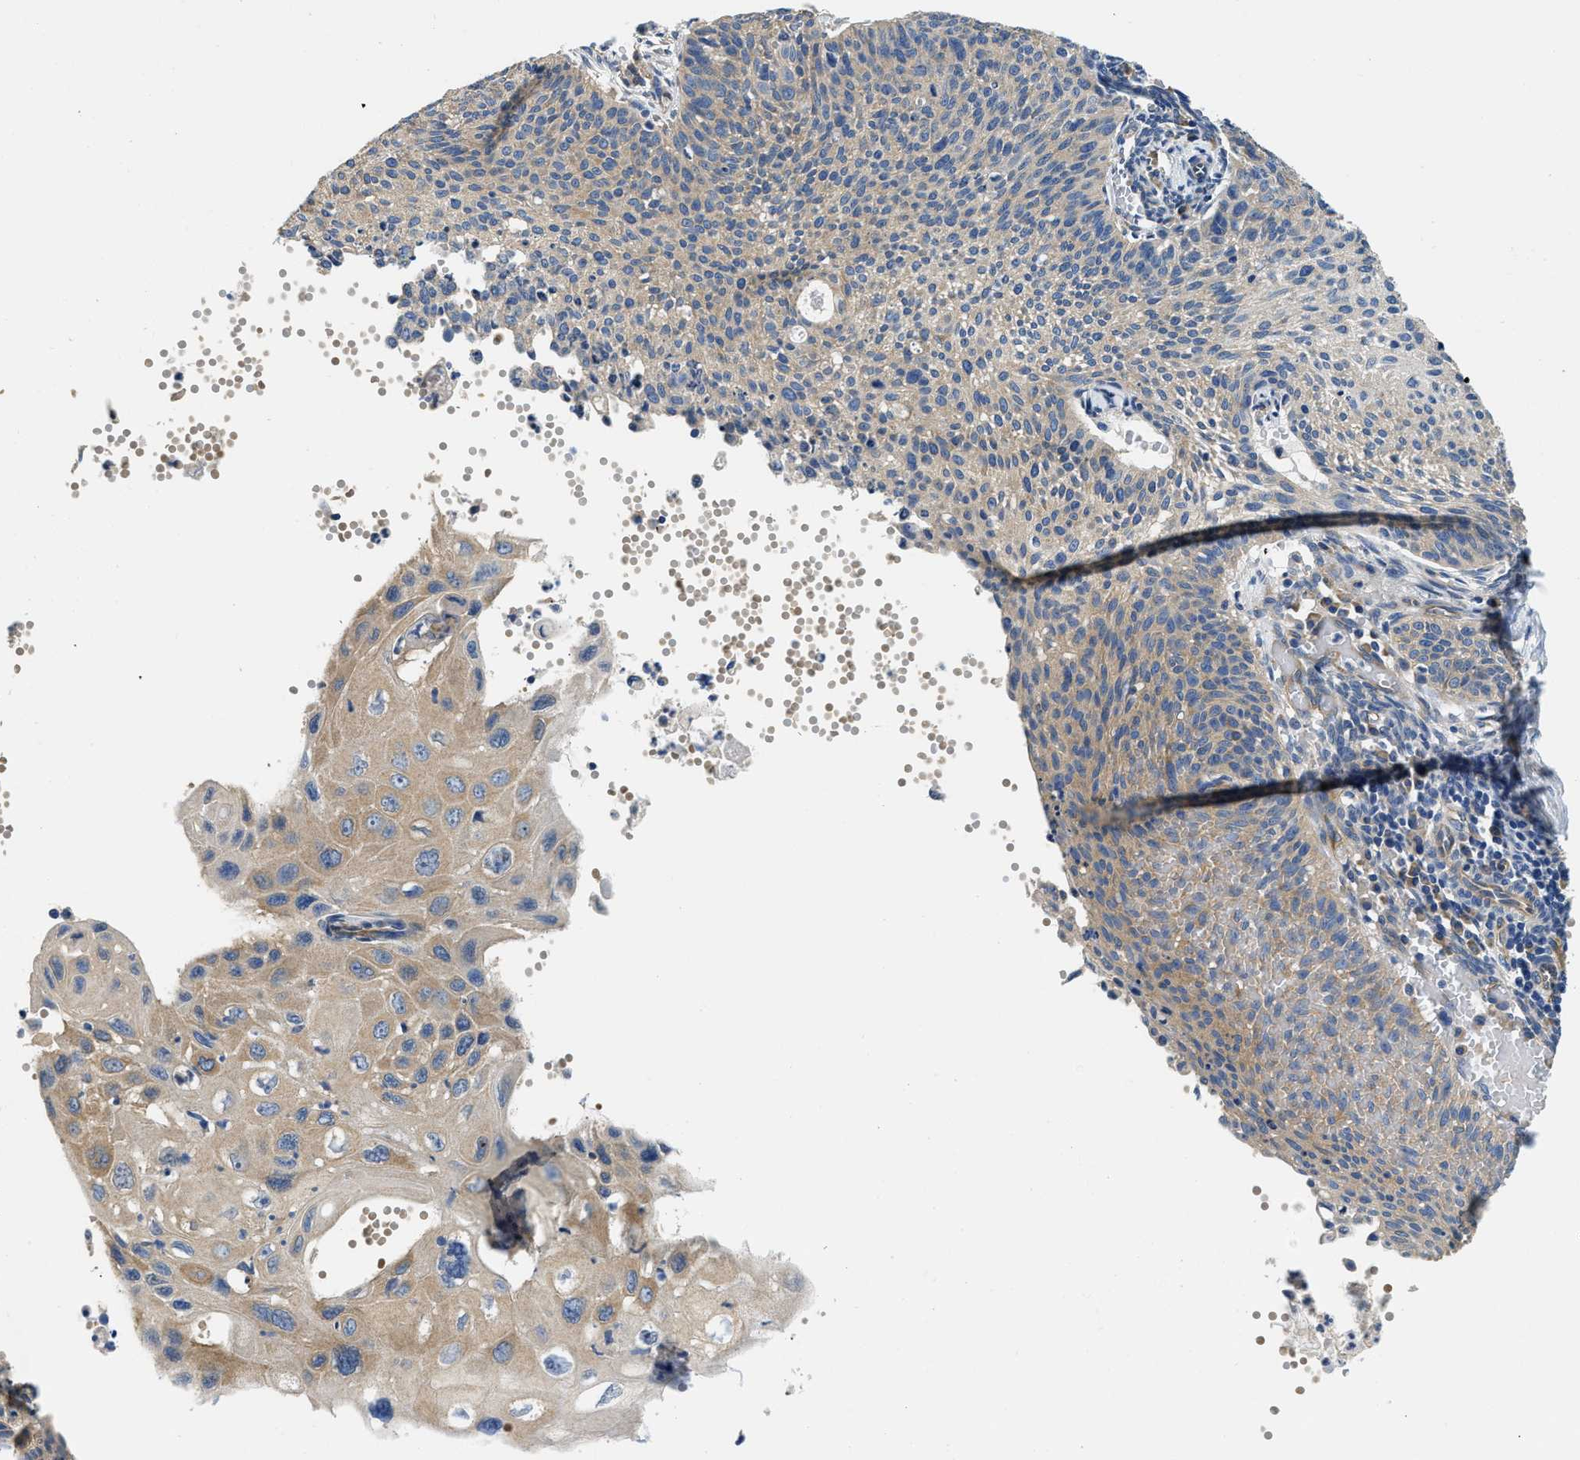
{"staining": {"intensity": "weak", "quantity": "25%-75%", "location": "cytoplasmic/membranous"}, "tissue": "cervical cancer", "cell_type": "Tumor cells", "image_type": "cancer", "snomed": [{"axis": "morphology", "description": "Squamous cell carcinoma, NOS"}, {"axis": "topography", "description": "Cervix"}], "caption": "Immunohistochemical staining of human cervical squamous cell carcinoma demonstrates weak cytoplasmic/membranous protein positivity in about 25%-75% of tumor cells.", "gene": "CSDE1", "patient": {"sex": "female", "age": 70}}